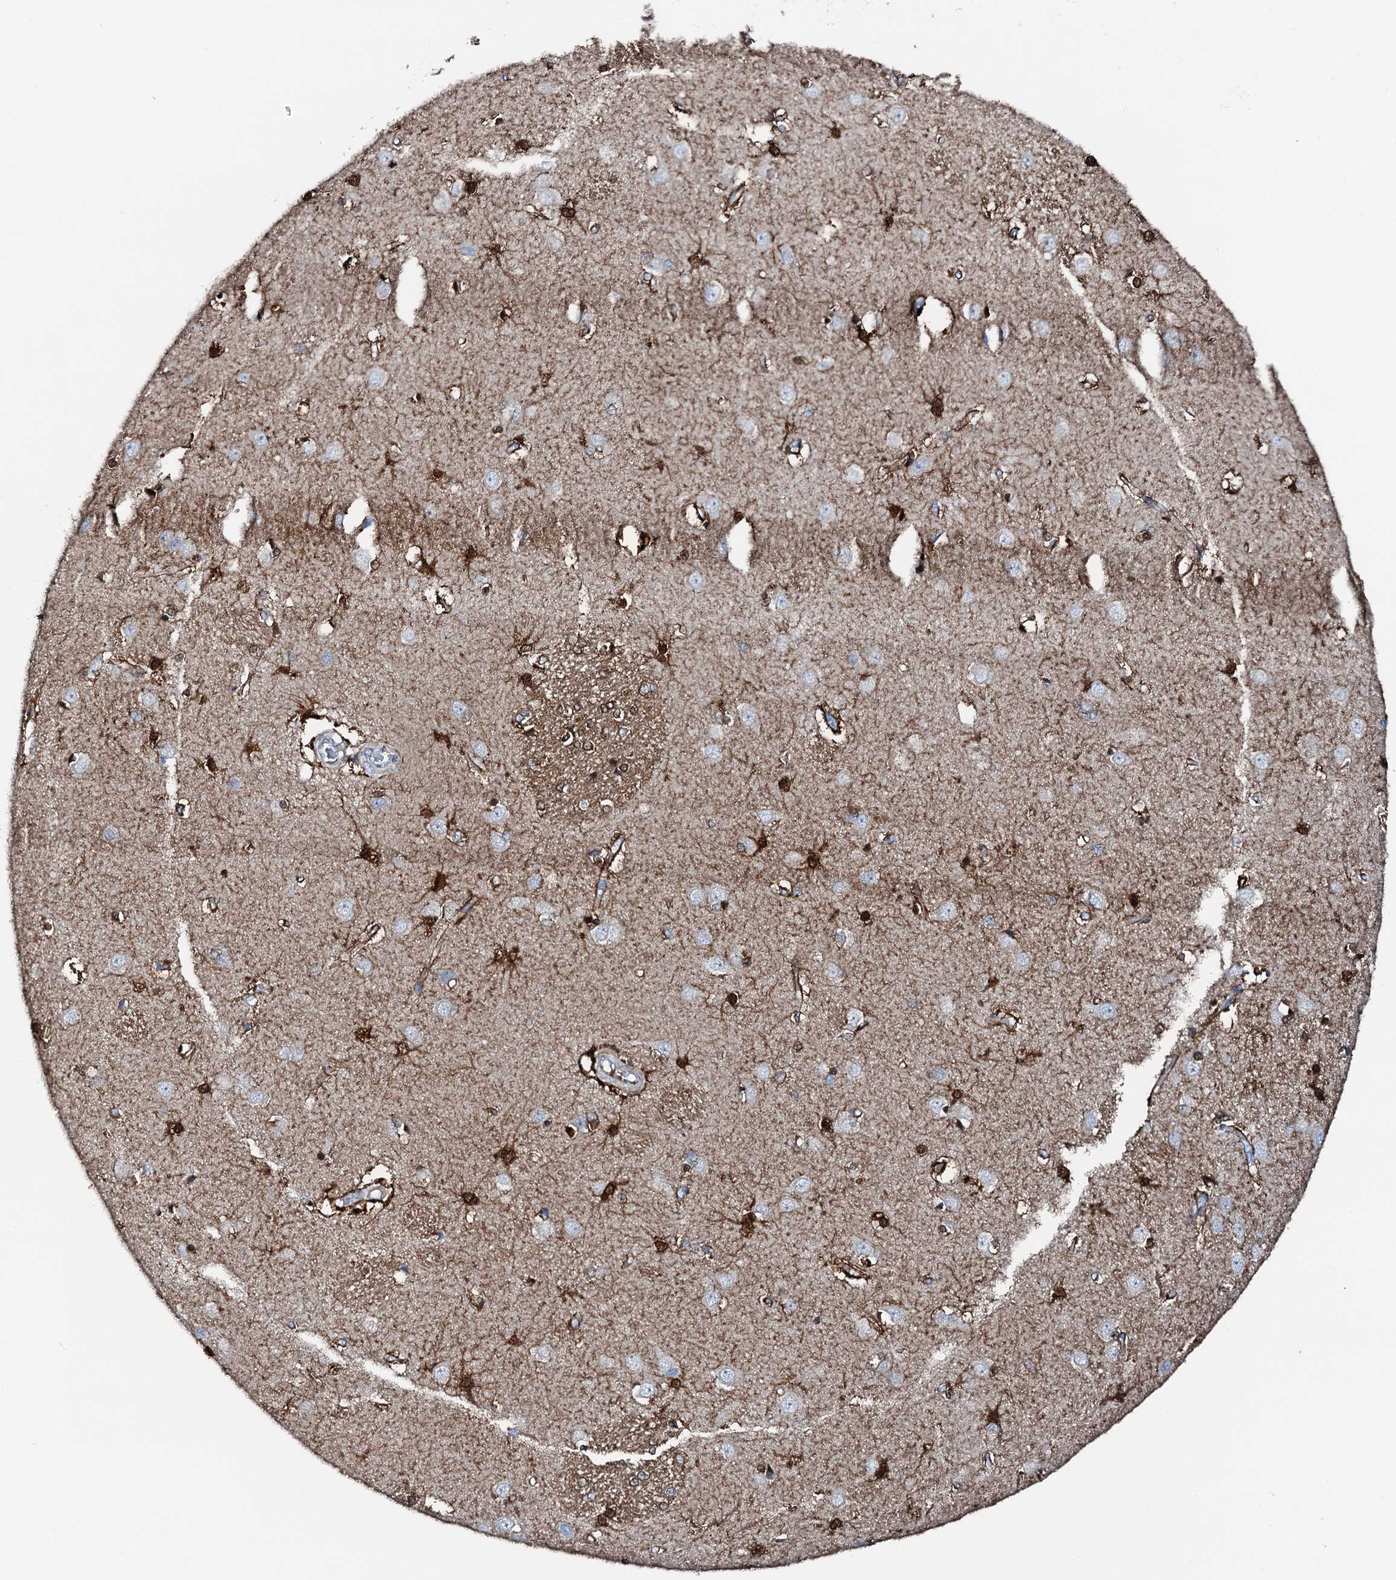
{"staining": {"intensity": "strong", "quantity": ">75%", "location": "cytoplasmic/membranous"}, "tissue": "caudate", "cell_type": "Glial cells", "image_type": "normal", "snomed": [{"axis": "morphology", "description": "Normal tissue, NOS"}, {"axis": "topography", "description": "Lateral ventricle wall"}], "caption": "Immunohistochemical staining of normal human caudate demonstrates >75% levels of strong cytoplasmic/membranous protein expression in about >75% of glial cells. The protein is stained brown, and the nuclei are stained in blue (DAB (3,3'-diaminobenzidine) IHC with brightfield microscopy, high magnification).", "gene": "GFOD2", "patient": {"sex": "male", "age": 37}}